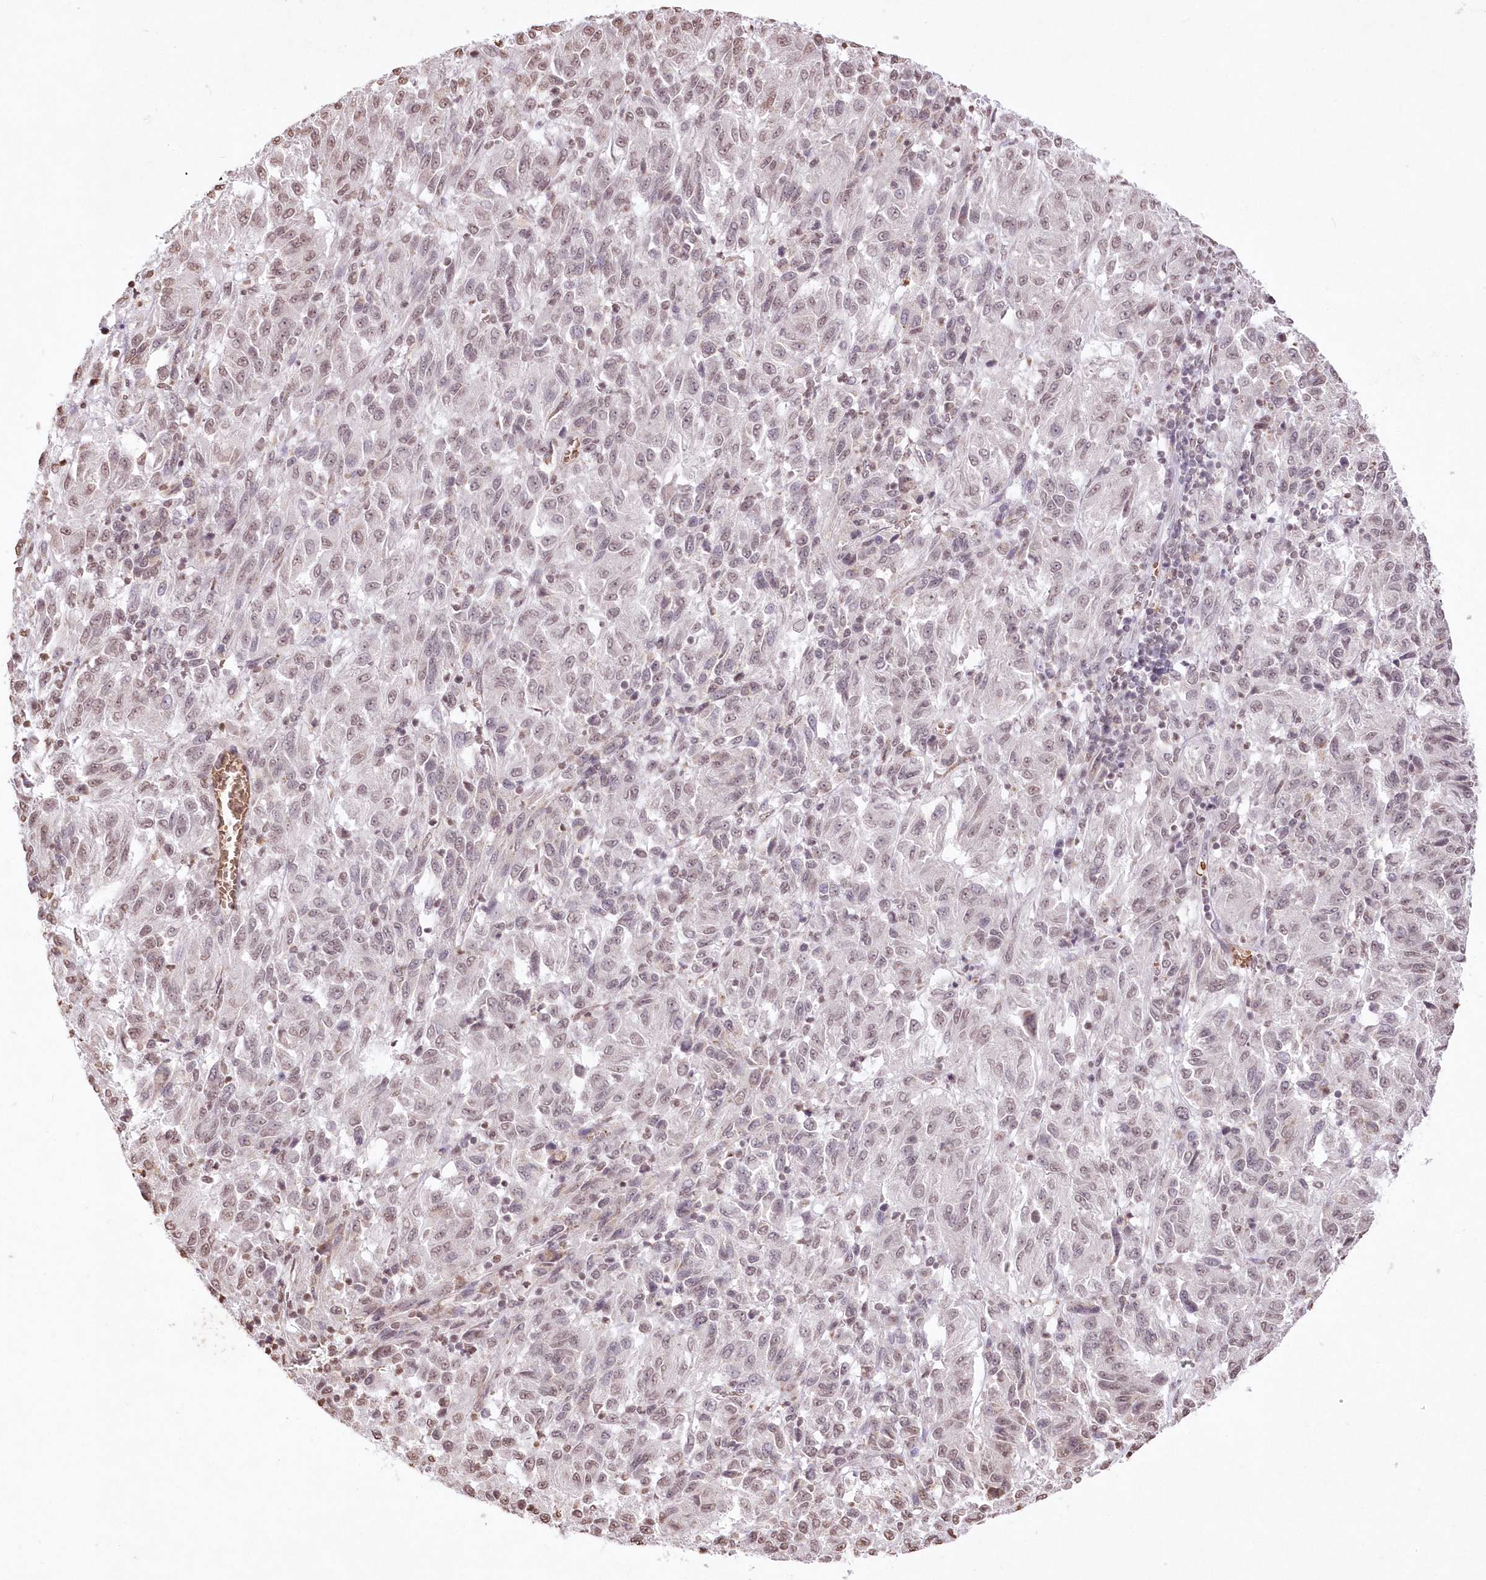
{"staining": {"intensity": "moderate", "quantity": "<25%", "location": "nuclear"}, "tissue": "melanoma", "cell_type": "Tumor cells", "image_type": "cancer", "snomed": [{"axis": "morphology", "description": "Malignant melanoma, Metastatic site"}, {"axis": "topography", "description": "Lung"}], "caption": "Malignant melanoma (metastatic site) tissue displays moderate nuclear positivity in approximately <25% of tumor cells", "gene": "RBM27", "patient": {"sex": "male", "age": 64}}